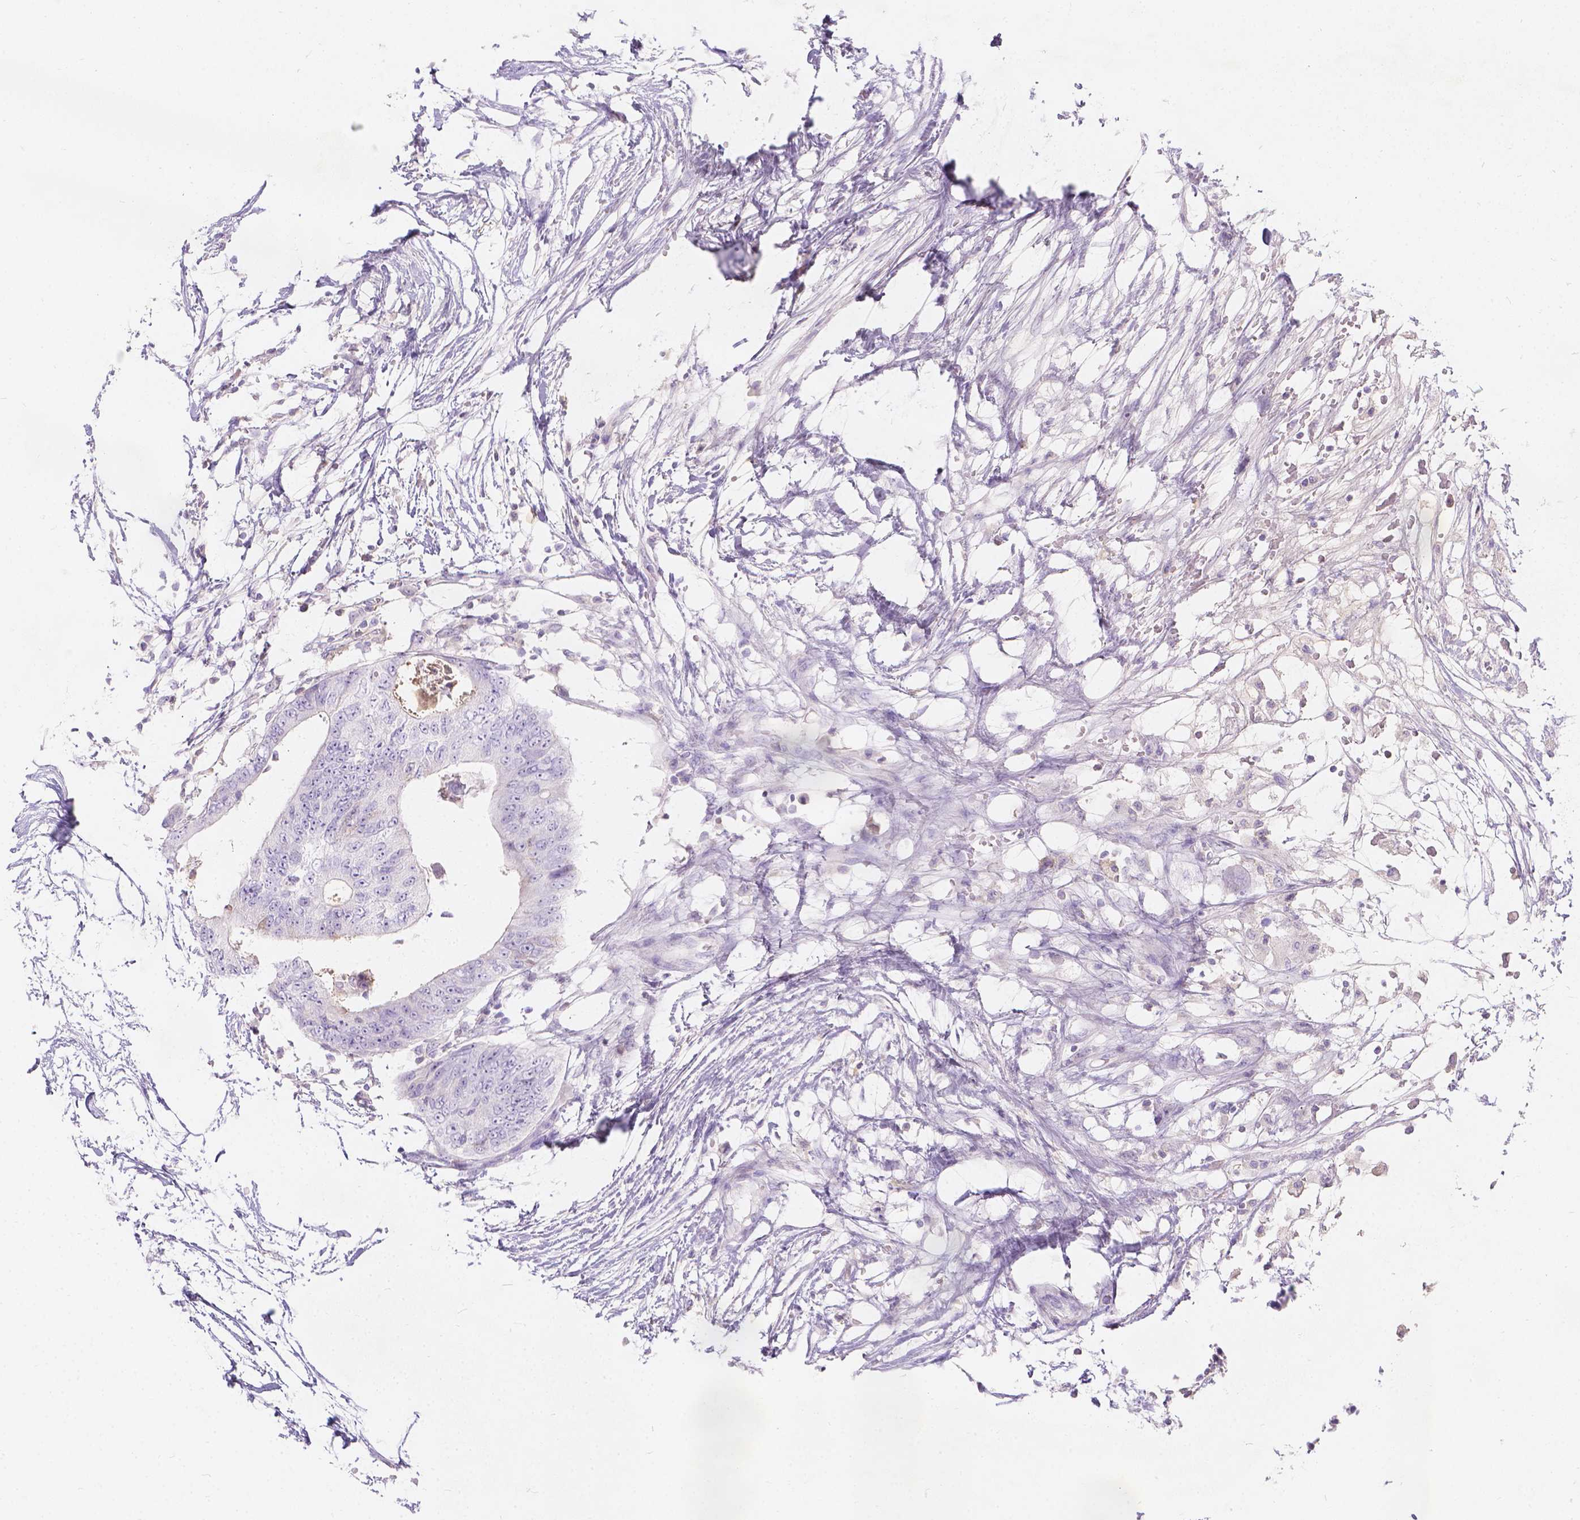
{"staining": {"intensity": "negative", "quantity": "none", "location": "none"}, "tissue": "colorectal cancer", "cell_type": "Tumor cells", "image_type": "cancer", "snomed": [{"axis": "morphology", "description": "Adenocarcinoma, NOS"}, {"axis": "topography", "description": "Colon"}], "caption": "A high-resolution micrograph shows IHC staining of colorectal cancer (adenocarcinoma), which exhibits no significant expression in tumor cells. (Immunohistochemistry, brightfield microscopy, high magnification).", "gene": "GAL3ST2", "patient": {"sex": "female", "age": 48}}